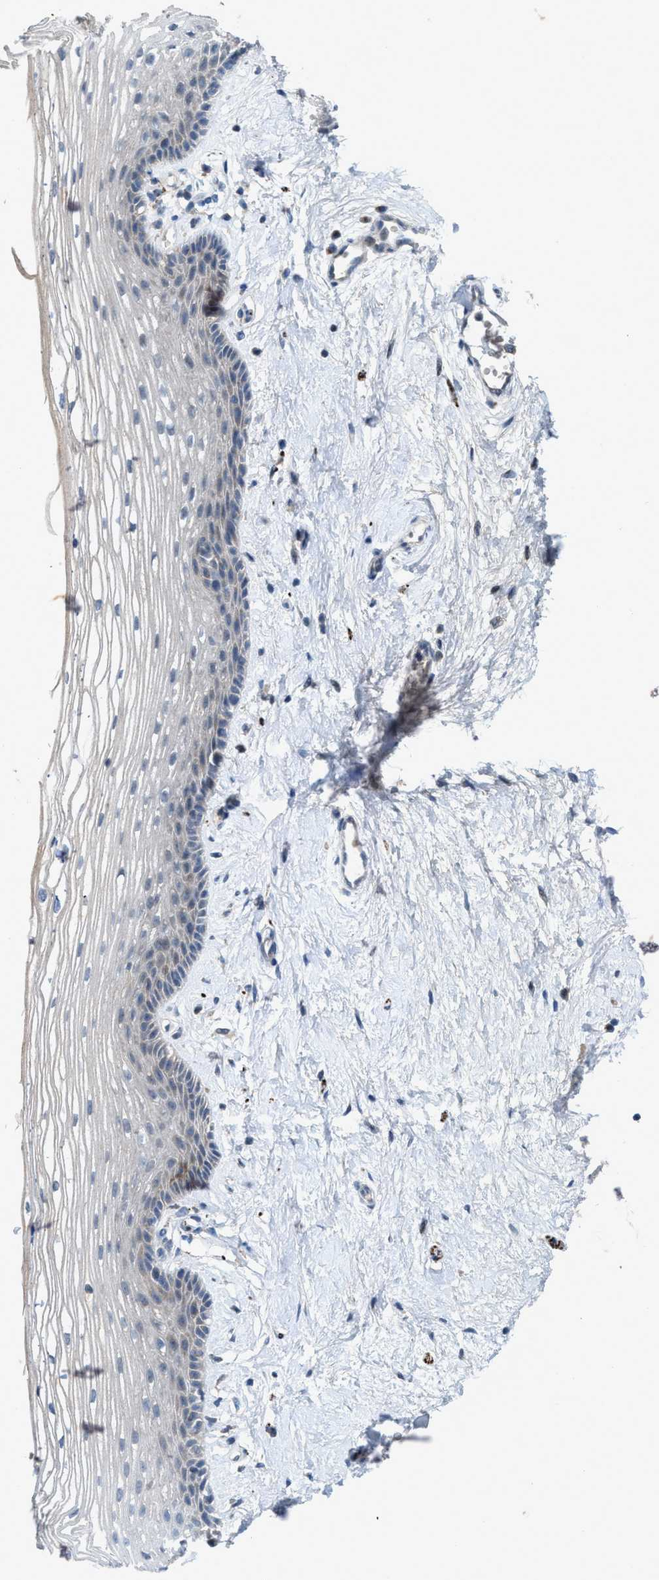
{"staining": {"intensity": "negative", "quantity": "none", "location": "none"}, "tissue": "vagina", "cell_type": "Squamous epithelial cells", "image_type": "normal", "snomed": [{"axis": "morphology", "description": "Normal tissue, NOS"}, {"axis": "topography", "description": "Vagina"}], "caption": "DAB immunohistochemical staining of unremarkable vagina exhibits no significant positivity in squamous epithelial cells.", "gene": "URGCP", "patient": {"sex": "female", "age": 46}}